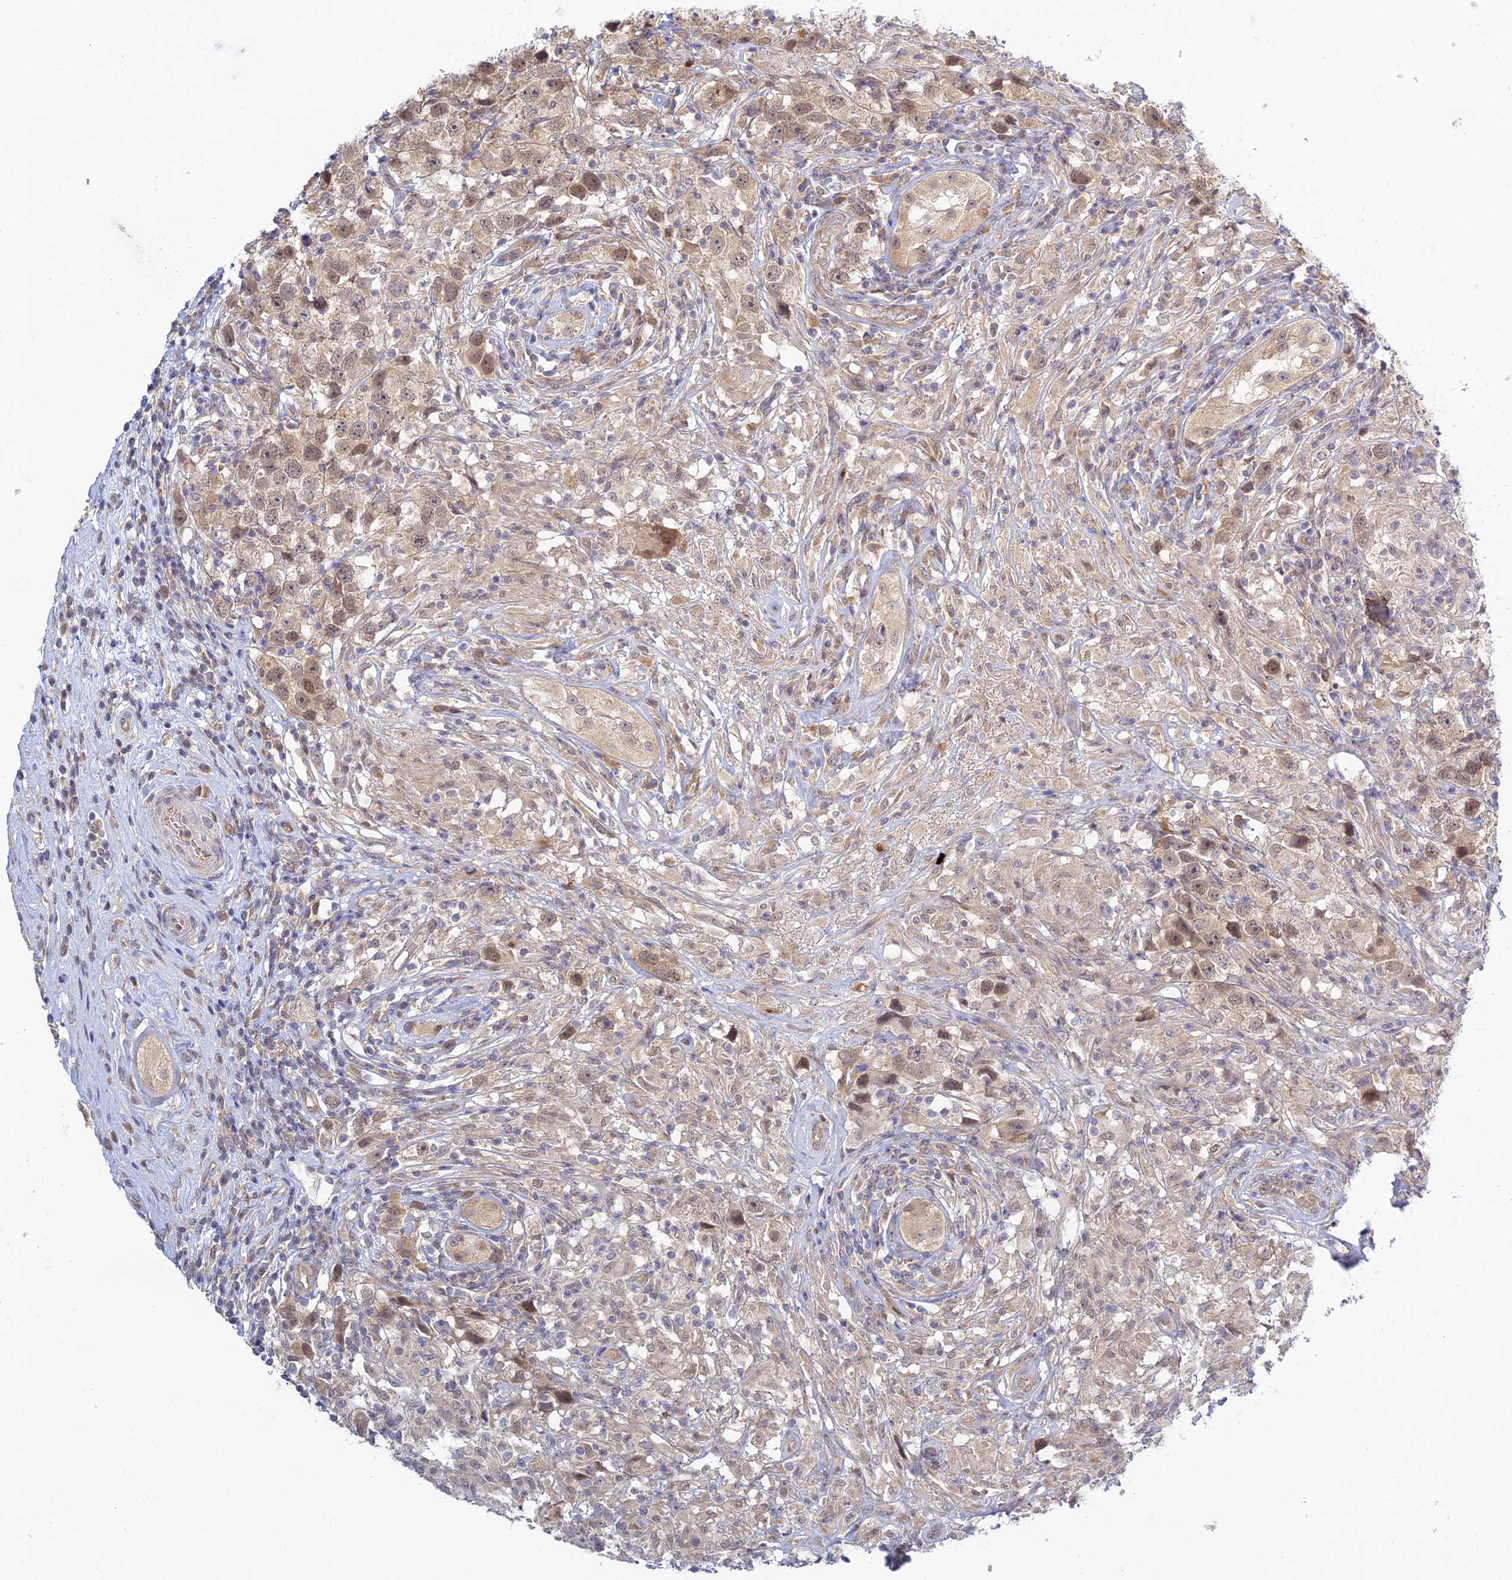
{"staining": {"intensity": "weak", "quantity": ">75%", "location": "nuclear"}, "tissue": "testis cancer", "cell_type": "Tumor cells", "image_type": "cancer", "snomed": [{"axis": "morphology", "description": "Seminoma, NOS"}, {"axis": "topography", "description": "Testis"}], "caption": "Tumor cells show weak nuclear expression in about >75% of cells in seminoma (testis). The staining is performed using DAB (3,3'-diaminobenzidine) brown chromogen to label protein expression. The nuclei are counter-stained blue using hematoxylin.", "gene": "SKIC8", "patient": {"sex": "male", "age": 49}}